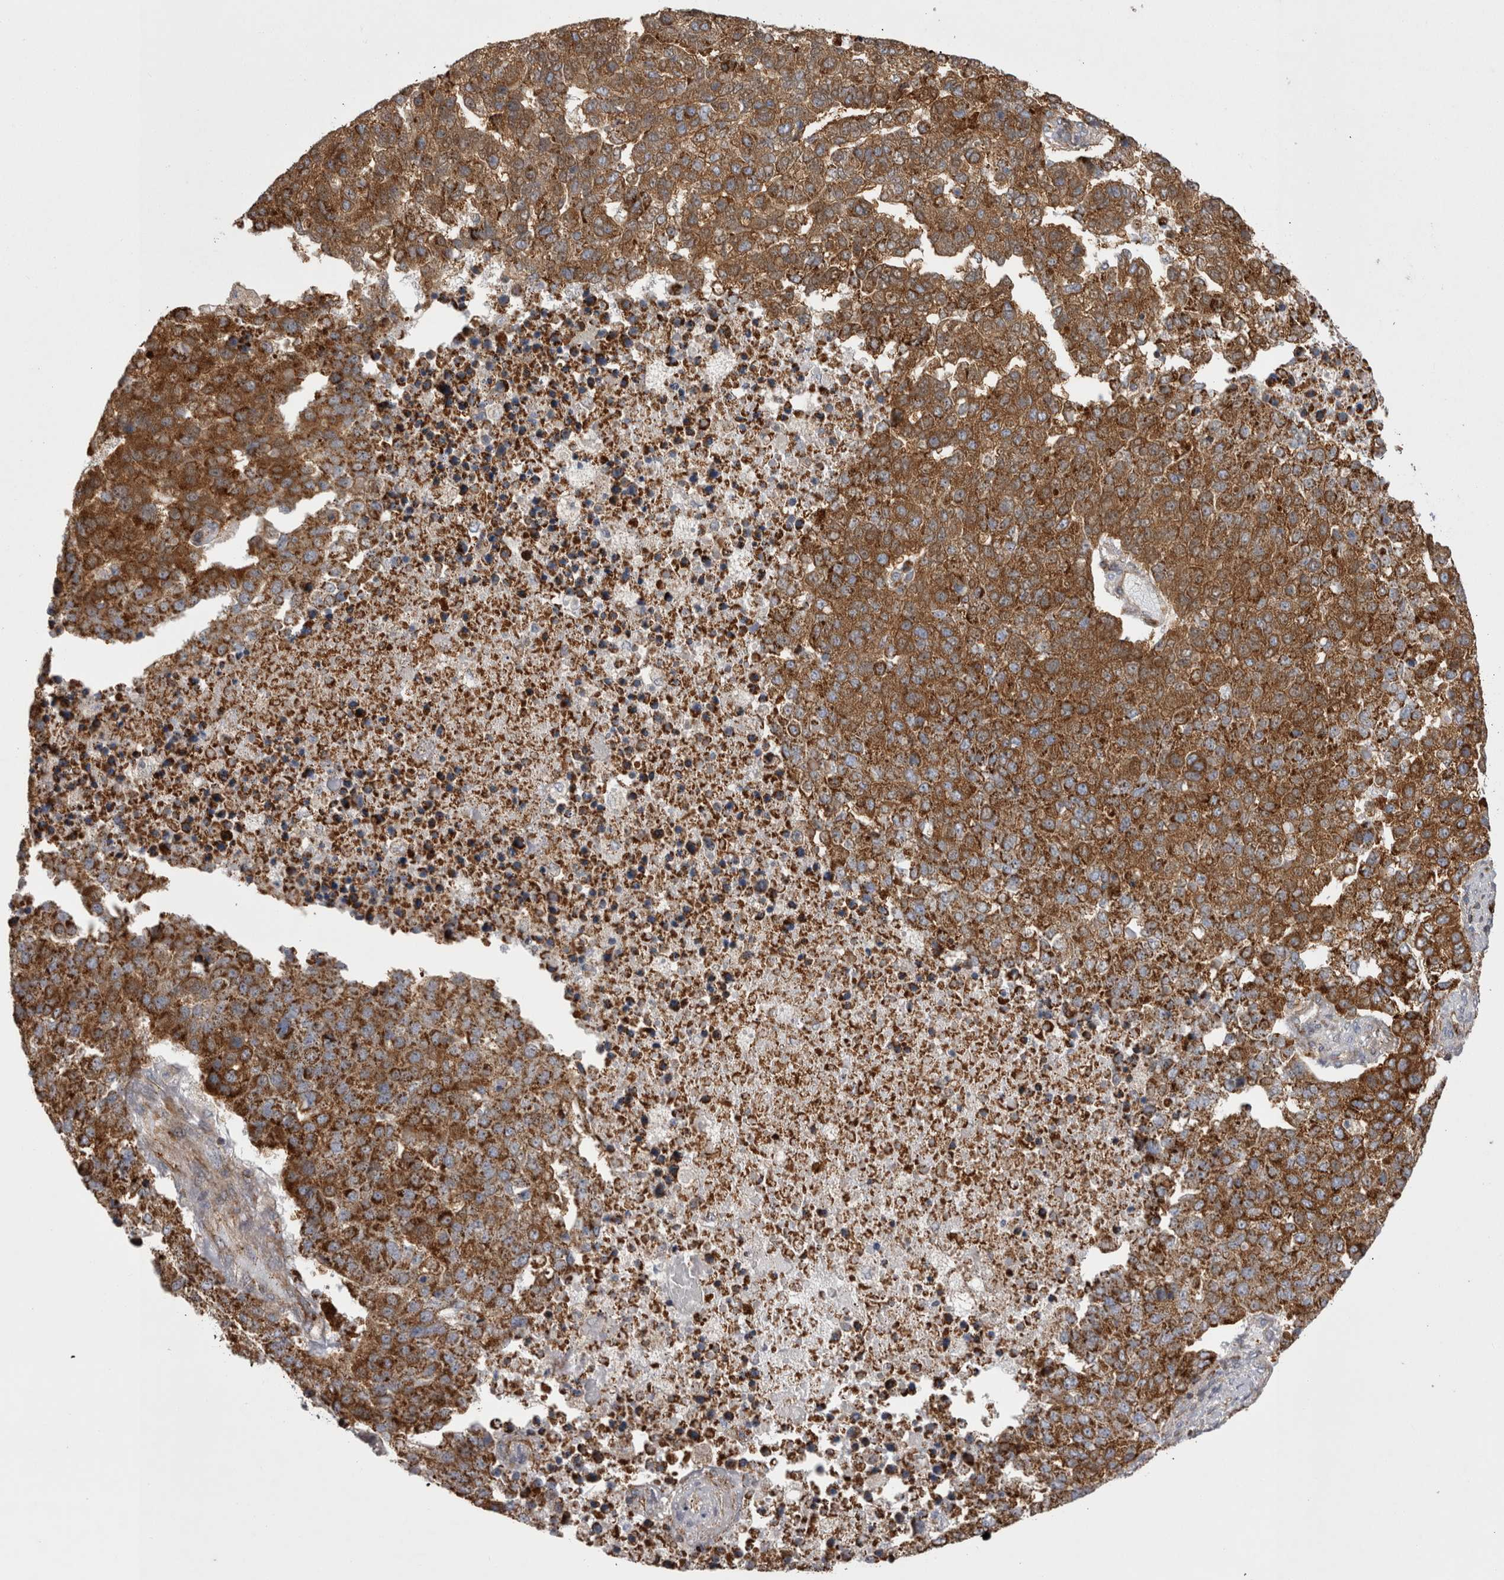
{"staining": {"intensity": "strong", "quantity": ">75%", "location": "cytoplasmic/membranous"}, "tissue": "pancreatic cancer", "cell_type": "Tumor cells", "image_type": "cancer", "snomed": [{"axis": "morphology", "description": "Adenocarcinoma, NOS"}, {"axis": "topography", "description": "Pancreas"}], "caption": "Immunohistochemistry (IHC) histopathology image of neoplastic tissue: pancreatic cancer stained using immunohistochemistry shows high levels of strong protein expression localized specifically in the cytoplasmic/membranous of tumor cells, appearing as a cytoplasmic/membranous brown color.", "gene": "TSPOAP1", "patient": {"sex": "female", "age": 61}}